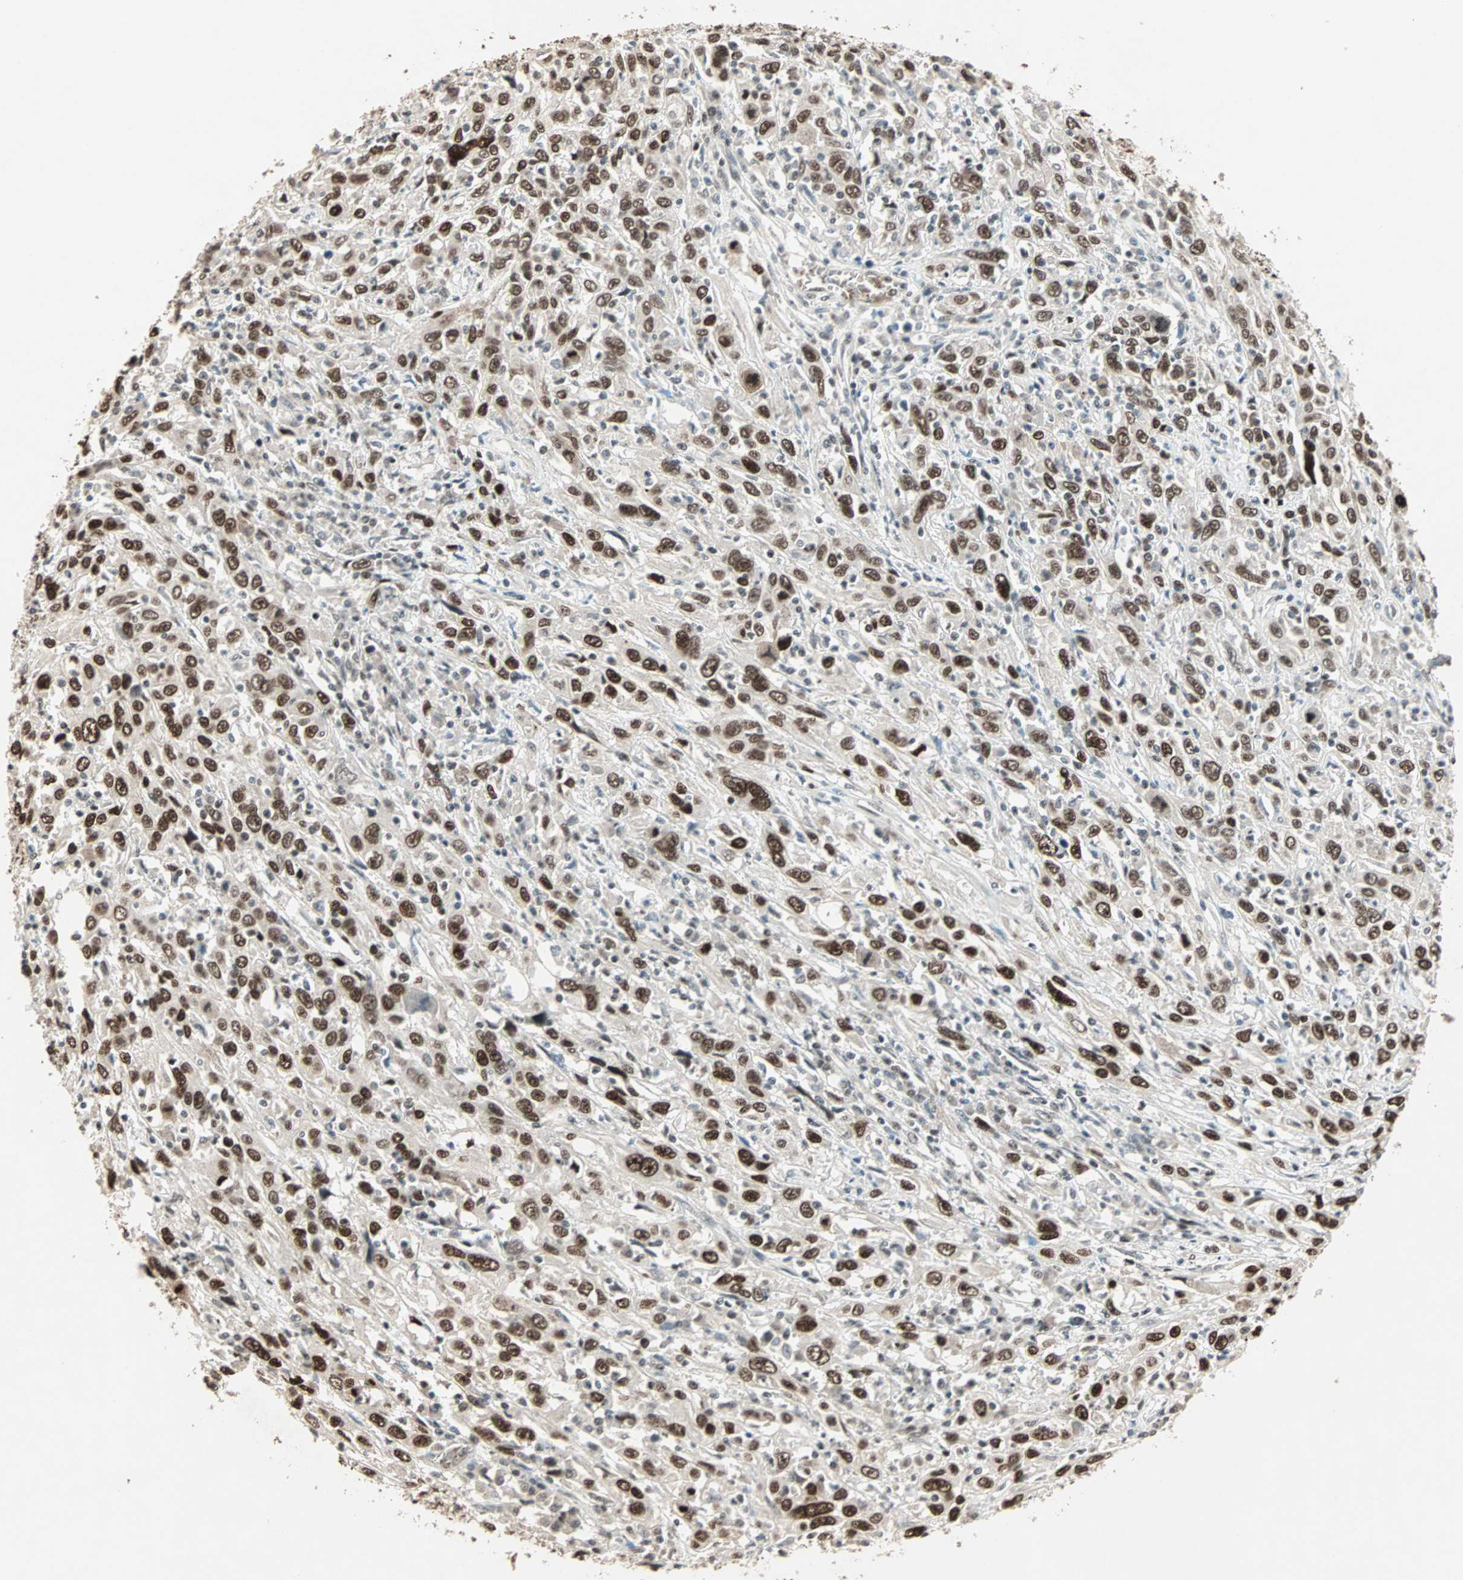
{"staining": {"intensity": "strong", "quantity": ">75%", "location": "nuclear"}, "tissue": "cervical cancer", "cell_type": "Tumor cells", "image_type": "cancer", "snomed": [{"axis": "morphology", "description": "Squamous cell carcinoma, NOS"}, {"axis": "topography", "description": "Cervix"}], "caption": "Protein staining of squamous cell carcinoma (cervical) tissue shows strong nuclear expression in approximately >75% of tumor cells.", "gene": "MDC1", "patient": {"sex": "female", "age": 46}}